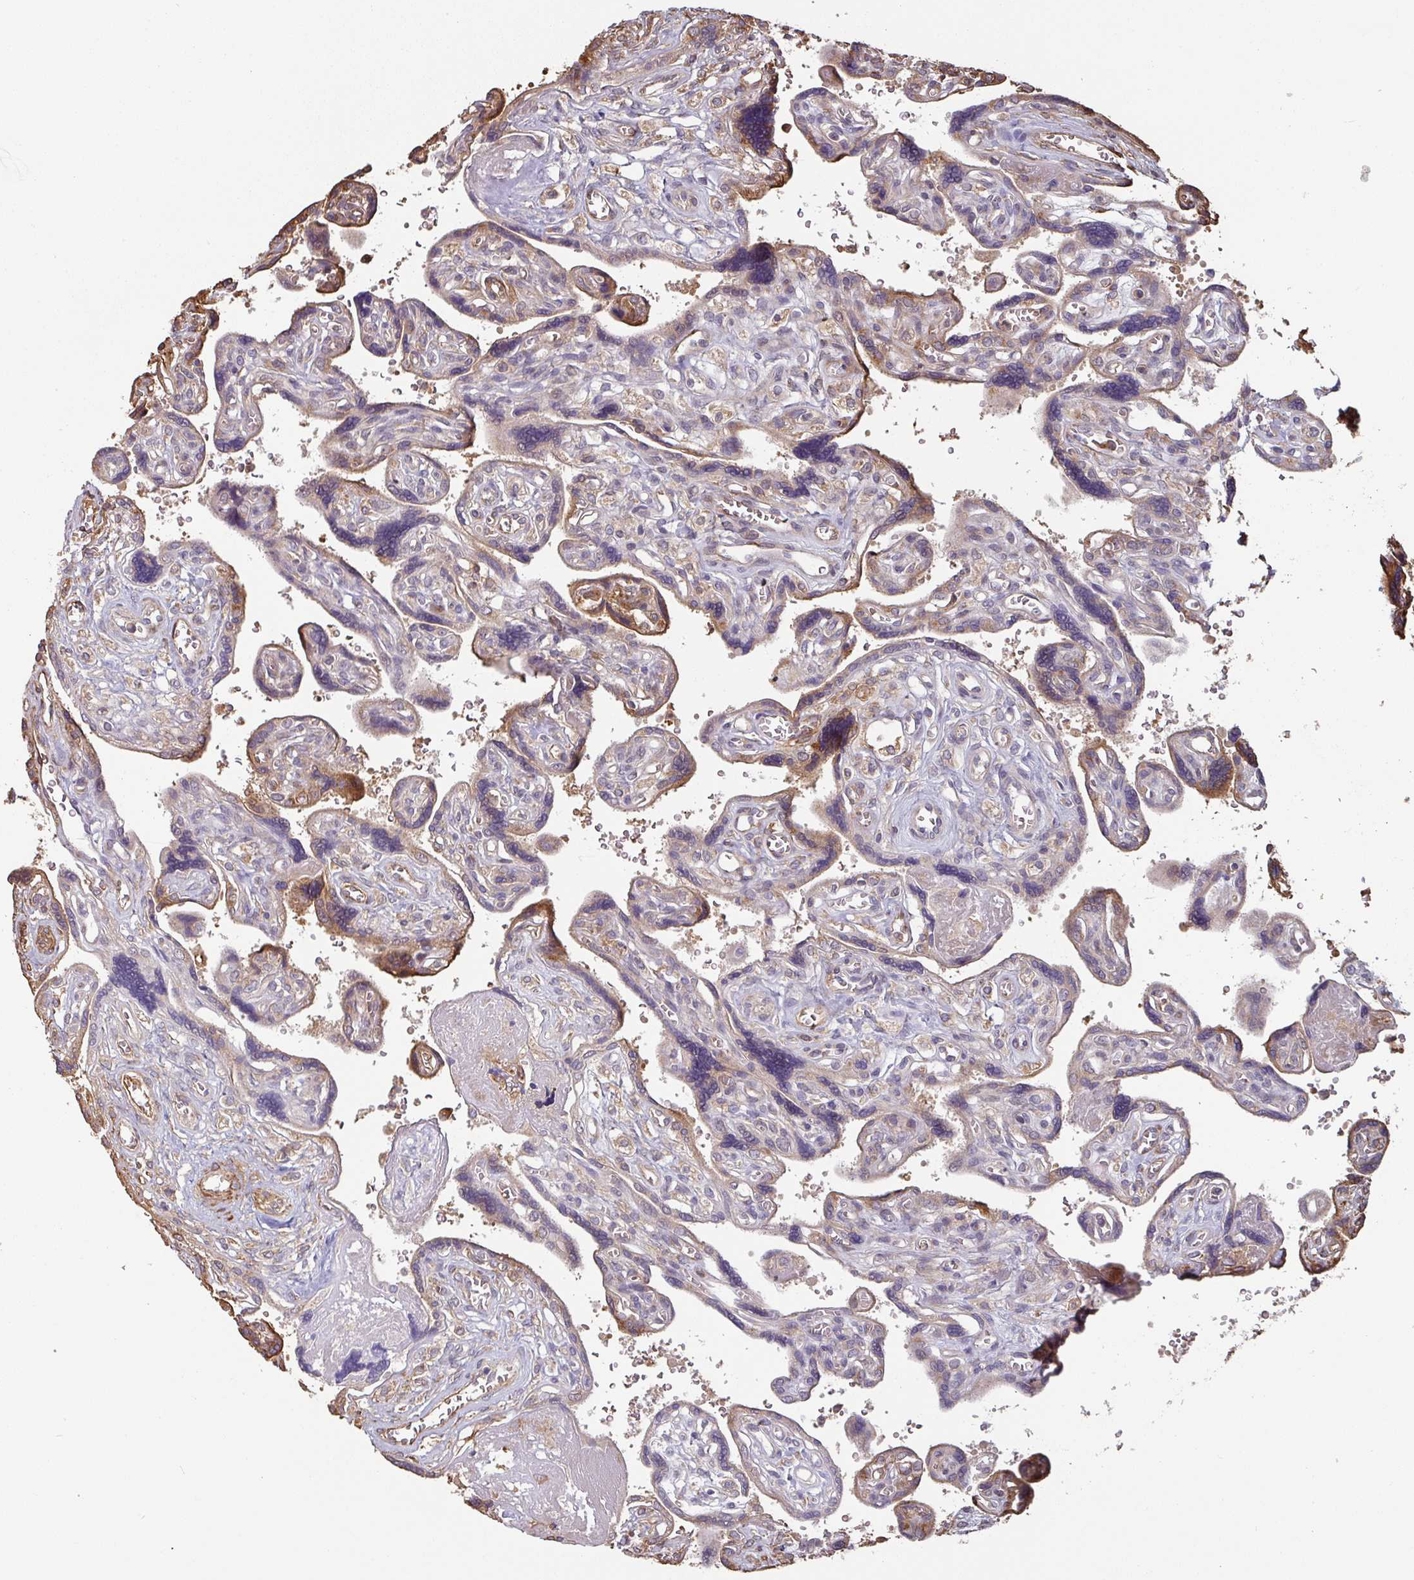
{"staining": {"intensity": "strong", "quantity": ">75%", "location": "cytoplasmic/membranous"}, "tissue": "placenta", "cell_type": "Decidual cells", "image_type": "normal", "snomed": [{"axis": "morphology", "description": "Normal tissue, NOS"}, {"axis": "topography", "description": "Placenta"}], "caption": "Unremarkable placenta was stained to show a protein in brown. There is high levels of strong cytoplasmic/membranous expression in about >75% of decidual cells. (brown staining indicates protein expression, while blue staining denotes nuclei).", "gene": "SIK1", "patient": {"sex": "female", "age": 39}}